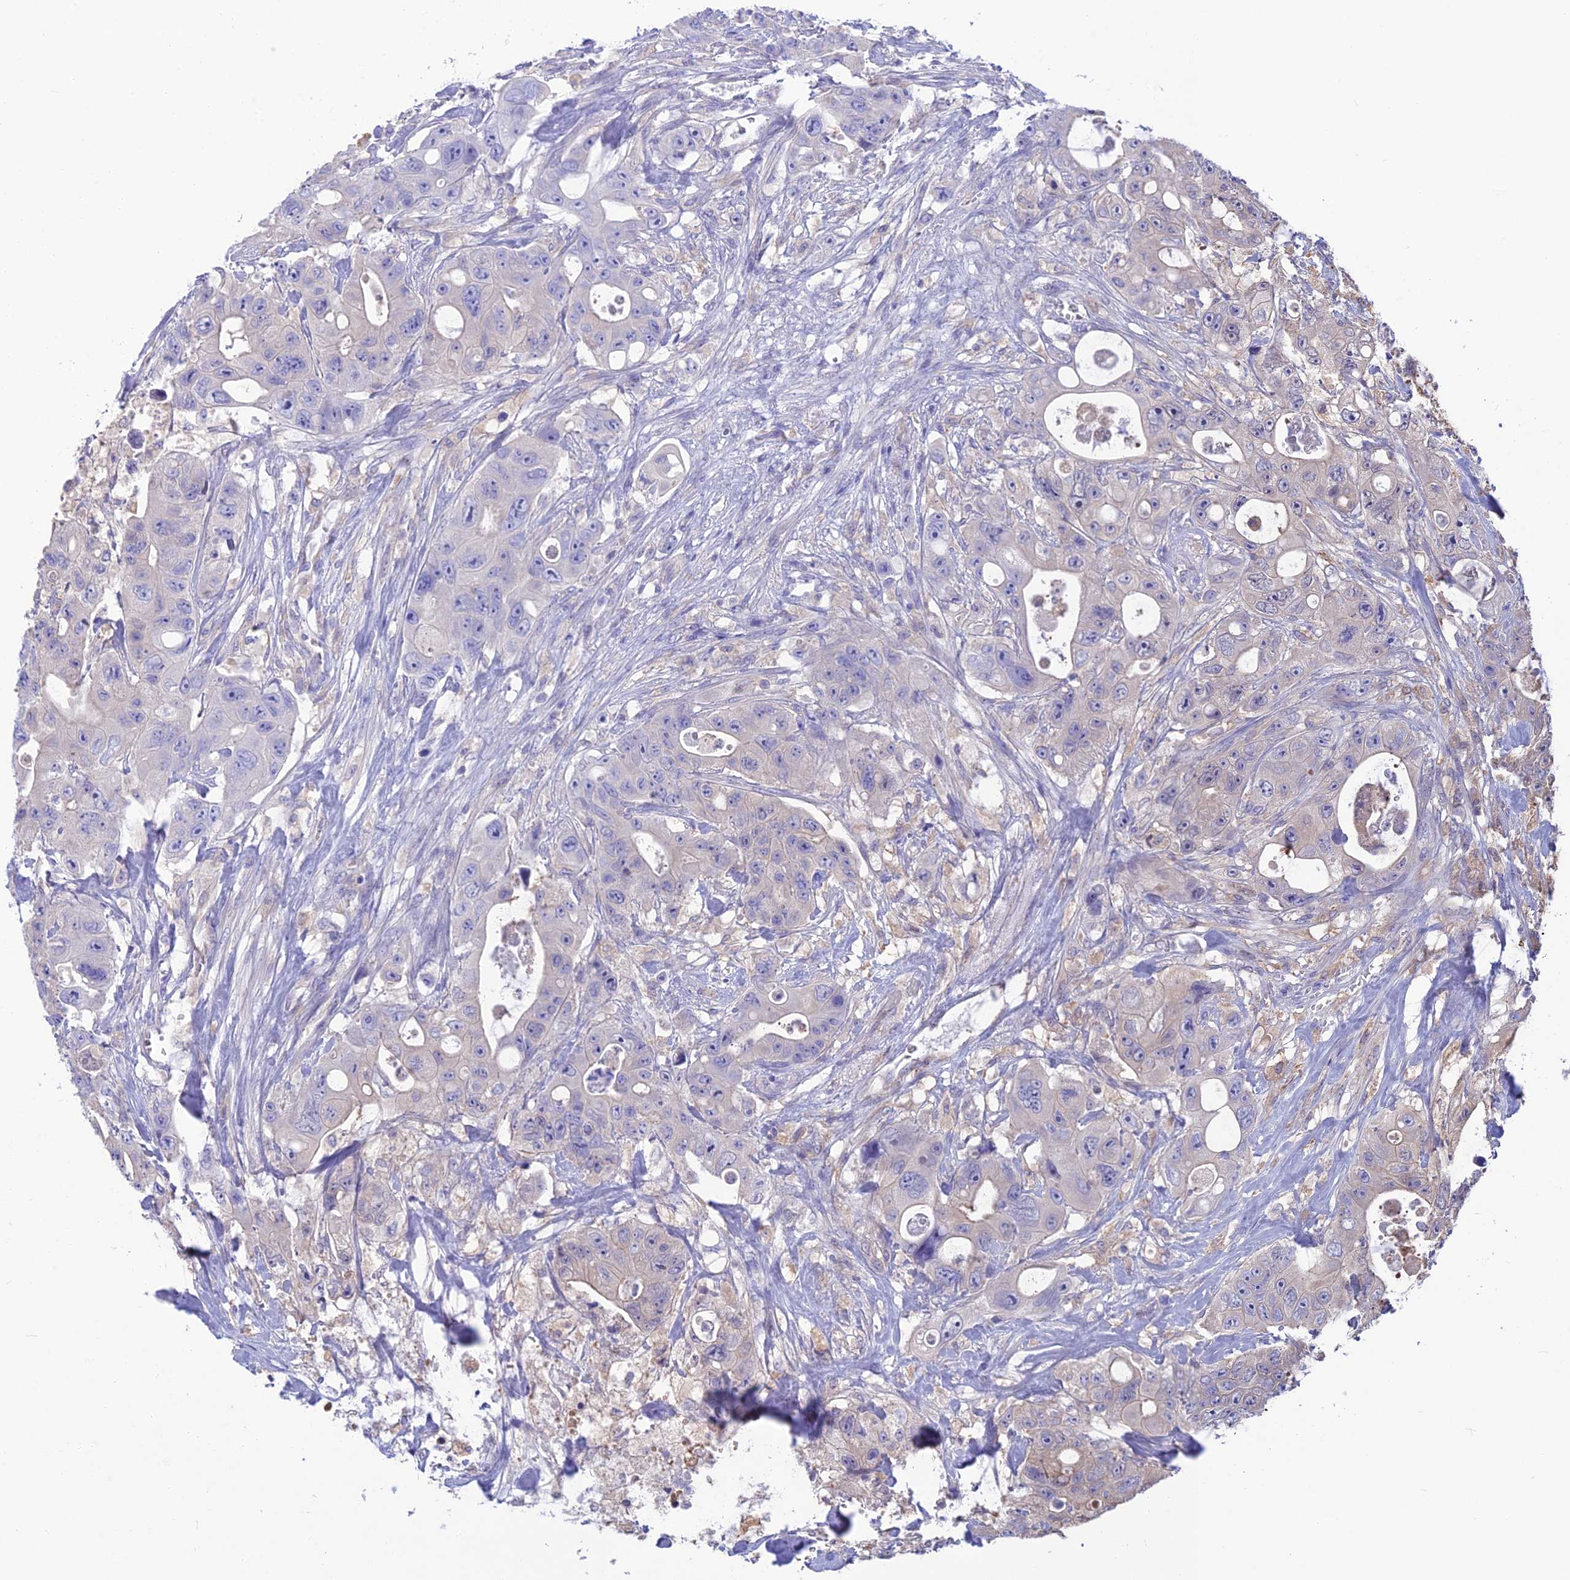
{"staining": {"intensity": "negative", "quantity": "none", "location": "none"}, "tissue": "colorectal cancer", "cell_type": "Tumor cells", "image_type": "cancer", "snomed": [{"axis": "morphology", "description": "Adenocarcinoma, NOS"}, {"axis": "topography", "description": "Colon"}], "caption": "Immunohistochemistry (IHC) micrograph of human colorectal cancer stained for a protein (brown), which reveals no positivity in tumor cells.", "gene": "SNAP91", "patient": {"sex": "female", "age": 46}}